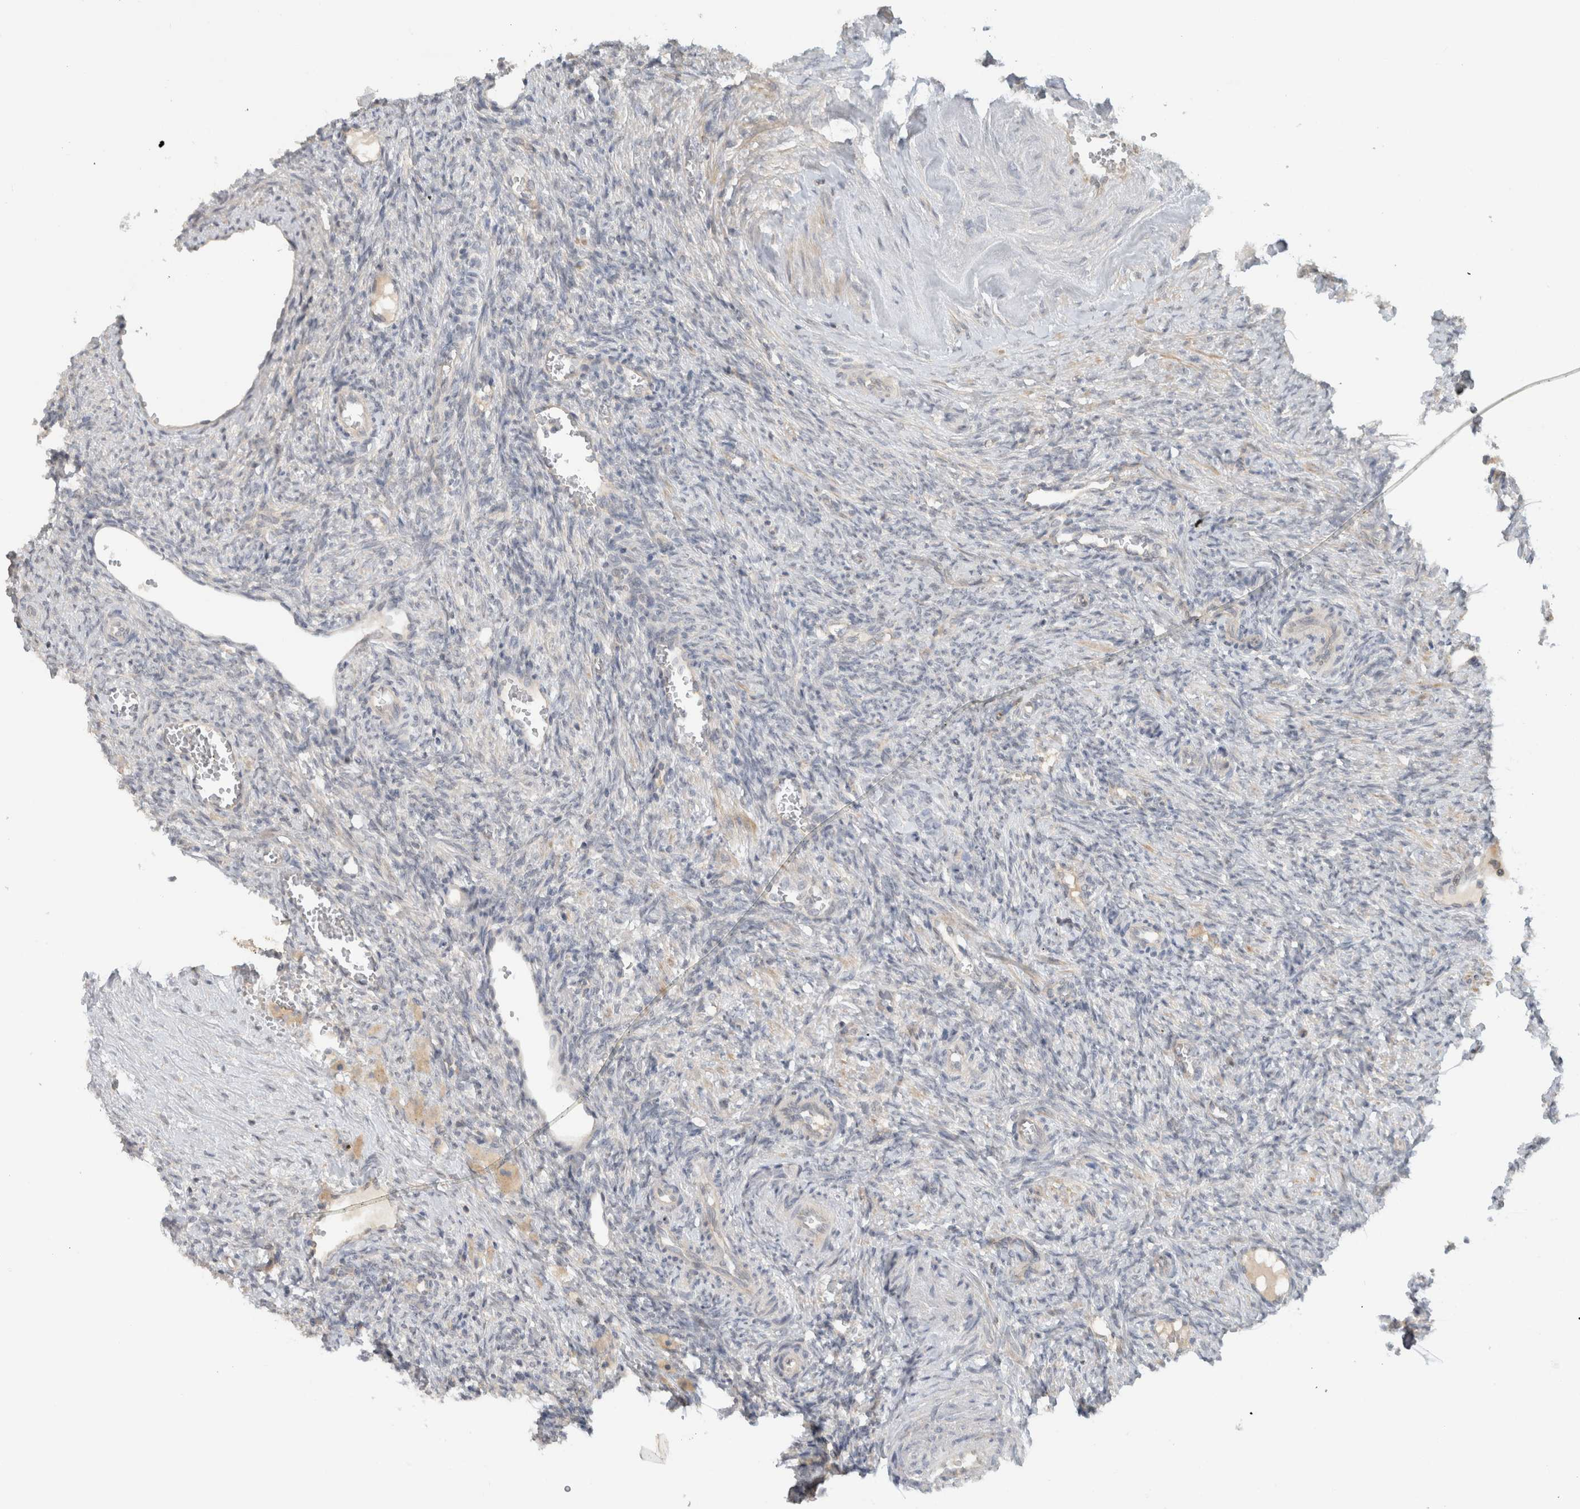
{"staining": {"intensity": "weak", "quantity": "25%-75%", "location": "cytoplasmic/membranous"}, "tissue": "ovary", "cell_type": "Follicle cells", "image_type": "normal", "snomed": [{"axis": "morphology", "description": "Normal tissue, NOS"}, {"axis": "topography", "description": "Ovary"}], "caption": "A brown stain shows weak cytoplasmic/membranous staining of a protein in follicle cells of unremarkable human ovary. Nuclei are stained in blue.", "gene": "ERCC6L2", "patient": {"sex": "female", "age": 41}}